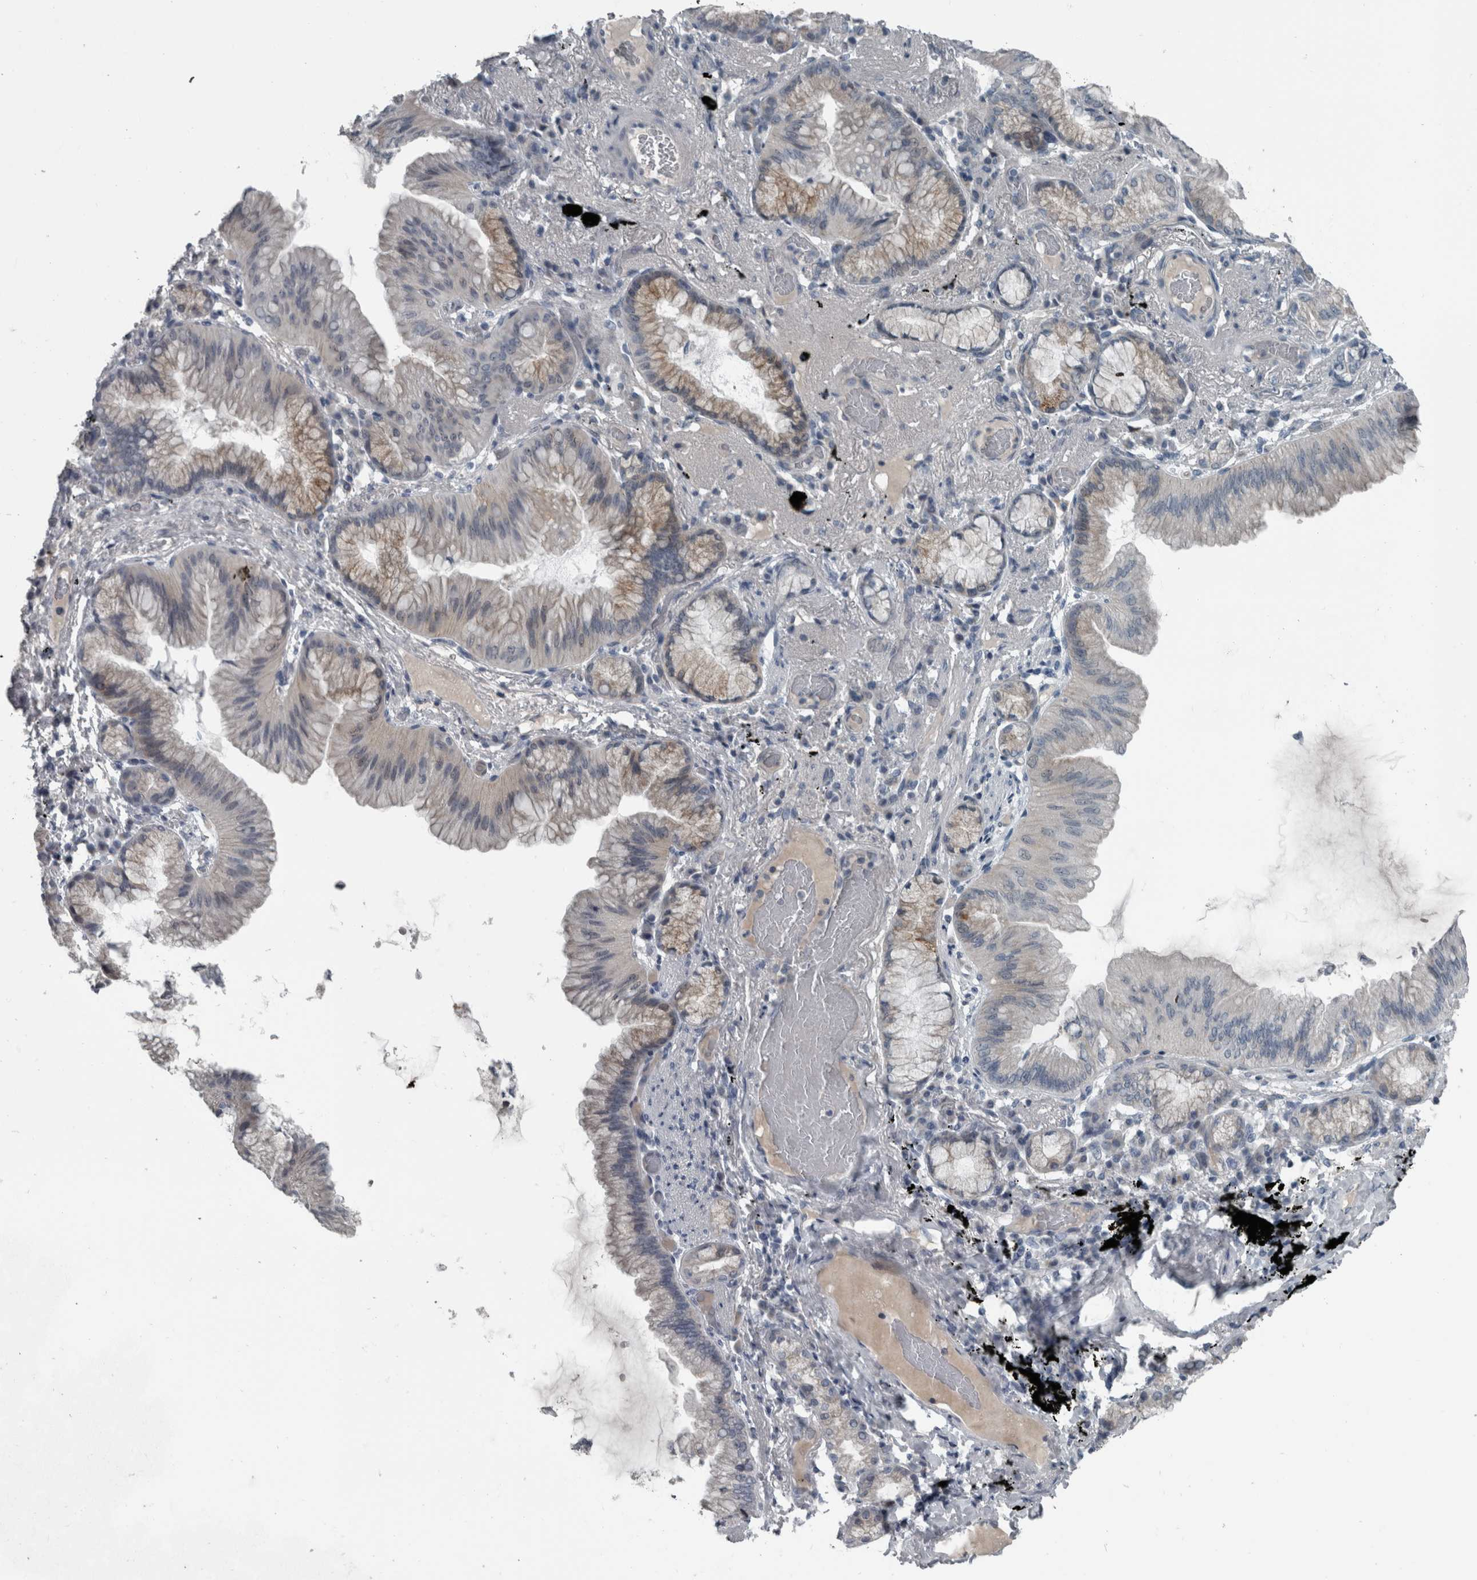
{"staining": {"intensity": "weak", "quantity": "<25%", "location": "cytoplasmic/membranous"}, "tissue": "lung cancer", "cell_type": "Tumor cells", "image_type": "cancer", "snomed": [{"axis": "morphology", "description": "Adenocarcinoma, NOS"}, {"axis": "topography", "description": "Lung"}], "caption": "A high-resolution photomicrograph shows IHC staining of lung cancer, which shows no significant expression in tumor cells. (Stains: DAB (3,3'-diaminobenzidine) immunohistochemistry (IHC) with hematoxylin counter stain, Microscopy: brightfield microscopy at high magnification).", "gene": "KRT20", "patient": {"sex": "female", "age": 70}}